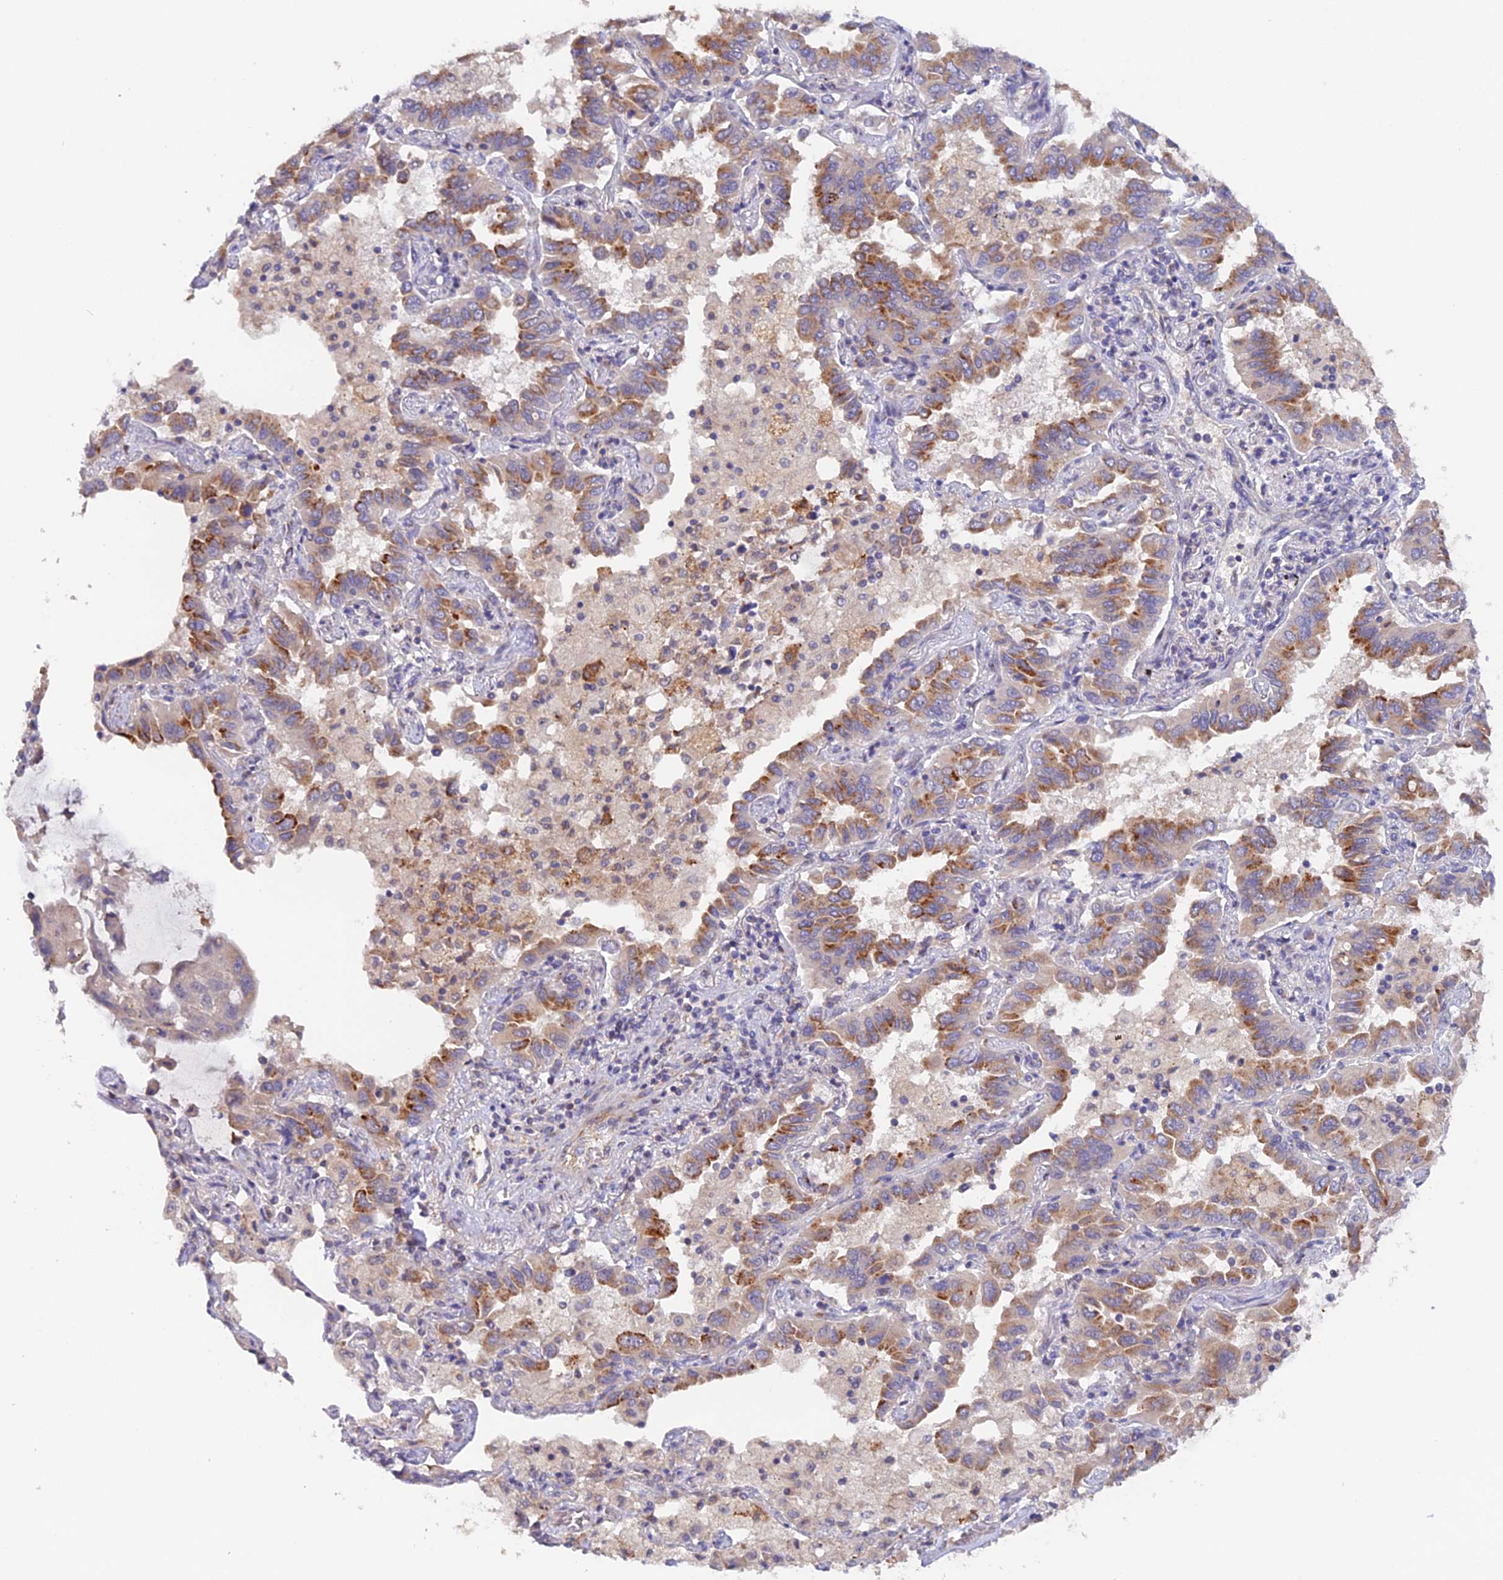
{"staining": {"intensity": "moderate", "quantity": ">75%", "location": "cytoplasmic/membranous"}, "tissue": "lung cancer", "cell_type": "Tumor cells", "image_type": "cancer", "snomed": [{"axis": "morphology", "description": "Adenocarcinoma, NOS"}, {"axis": "topography", "description": "Lung"}], "caption": "Human lung cancer stained with a protein marker displays moderate staining in tumor cells.", "gene": "TANGO6", "patient": {"sex": "male", "age": 64}}